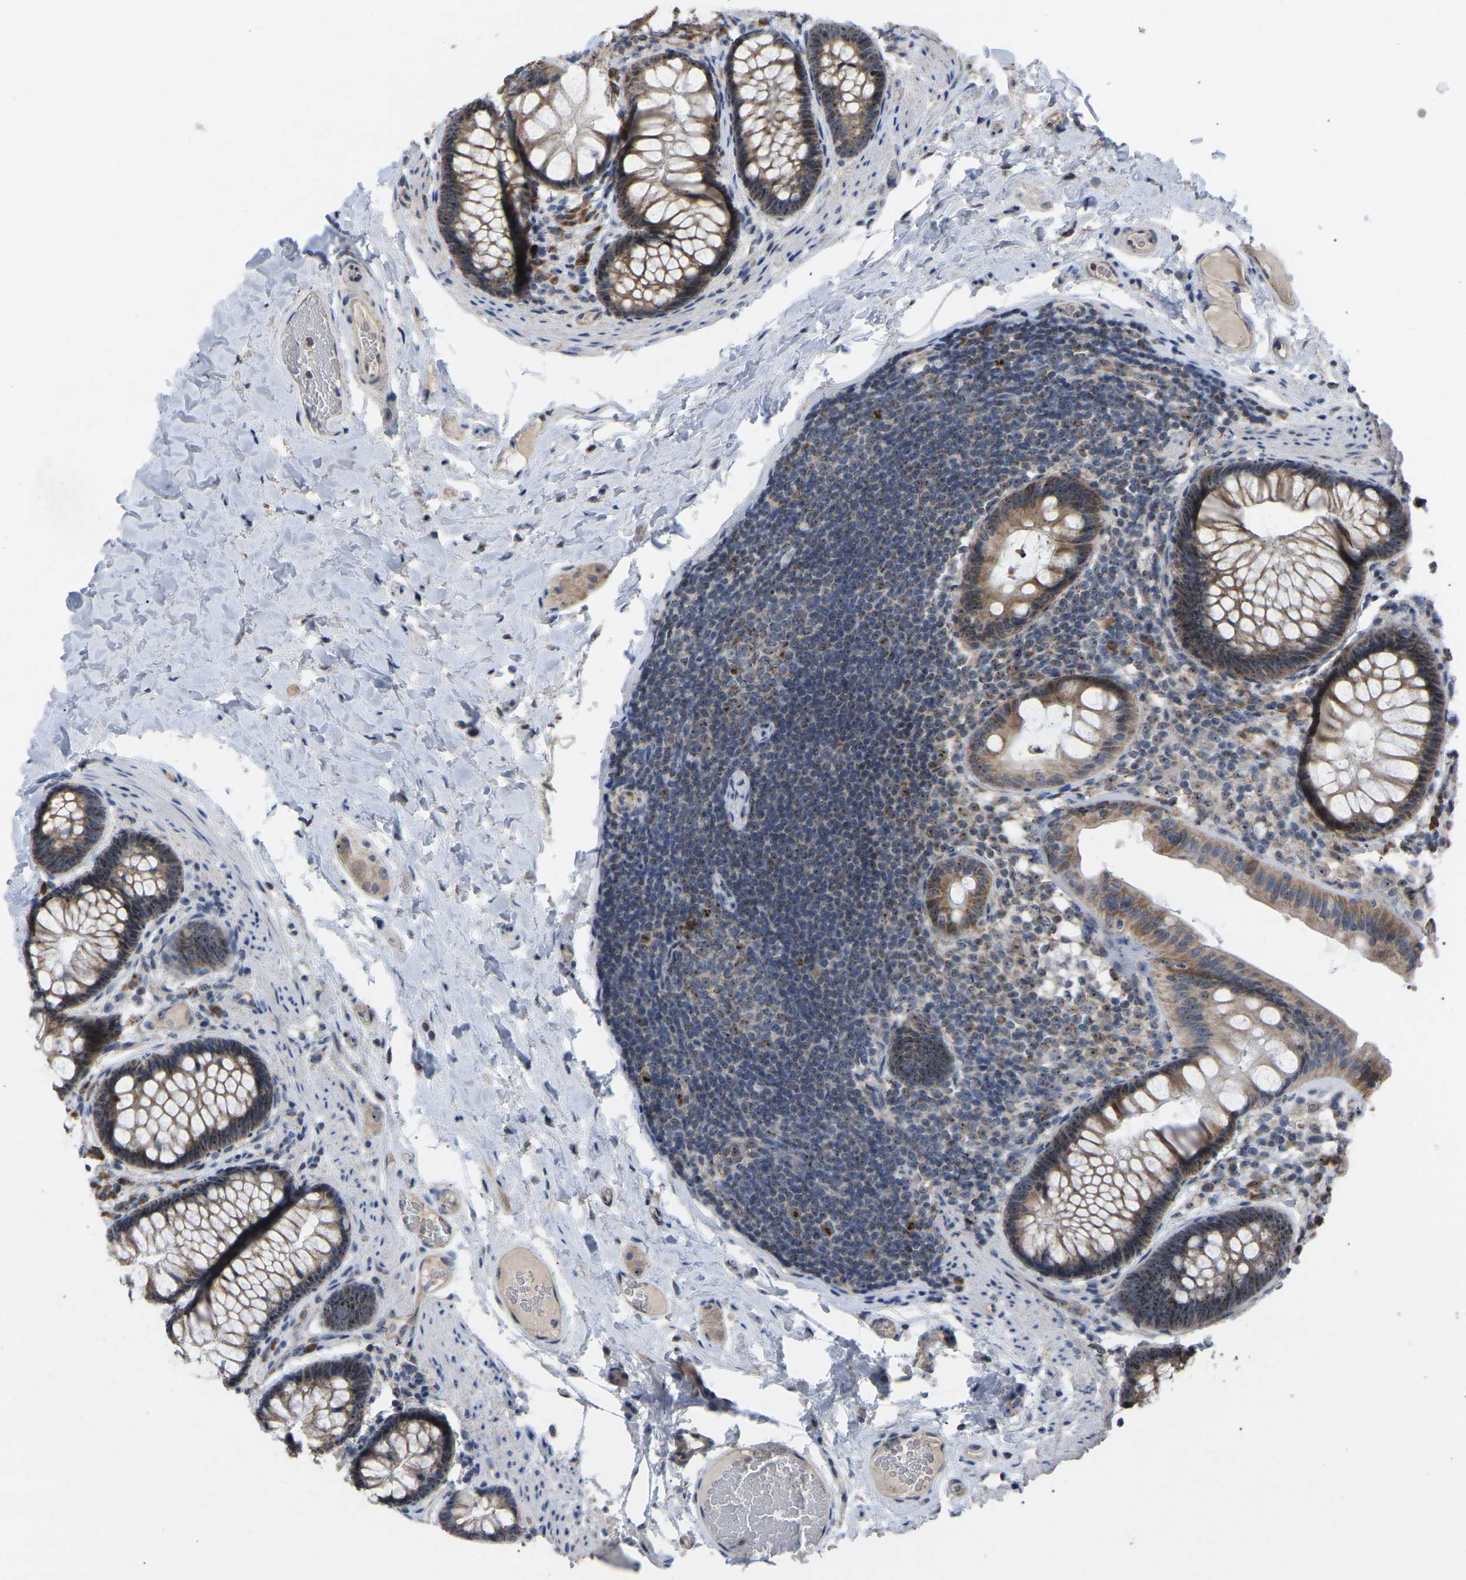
{"staining": {"intensity": "weak", "quantity": "25%-75%", "location": "cytoplasmic/membranous"}, "tissue": "colon", "cell_type": "Endothelial cells", "image_type": "normal", "snomed": [{"axis": "morphology", "description": "Normal tissue, NOS"}, {"axis": "topography", "description": "Colon"}], "caption": "The photomicrograph reveals immunohistochemical staining of benign colon. There is weak cytoplasmic/membranous staining is appreciated in approximately 25%-75% of endothelial cells. (DAB (3,3'-diaminobenzidine) IHC, brown staining for protein, blue staining for nuclei).", "gene": "NOP53", "patient": {"sex": "female", "age": 56}}